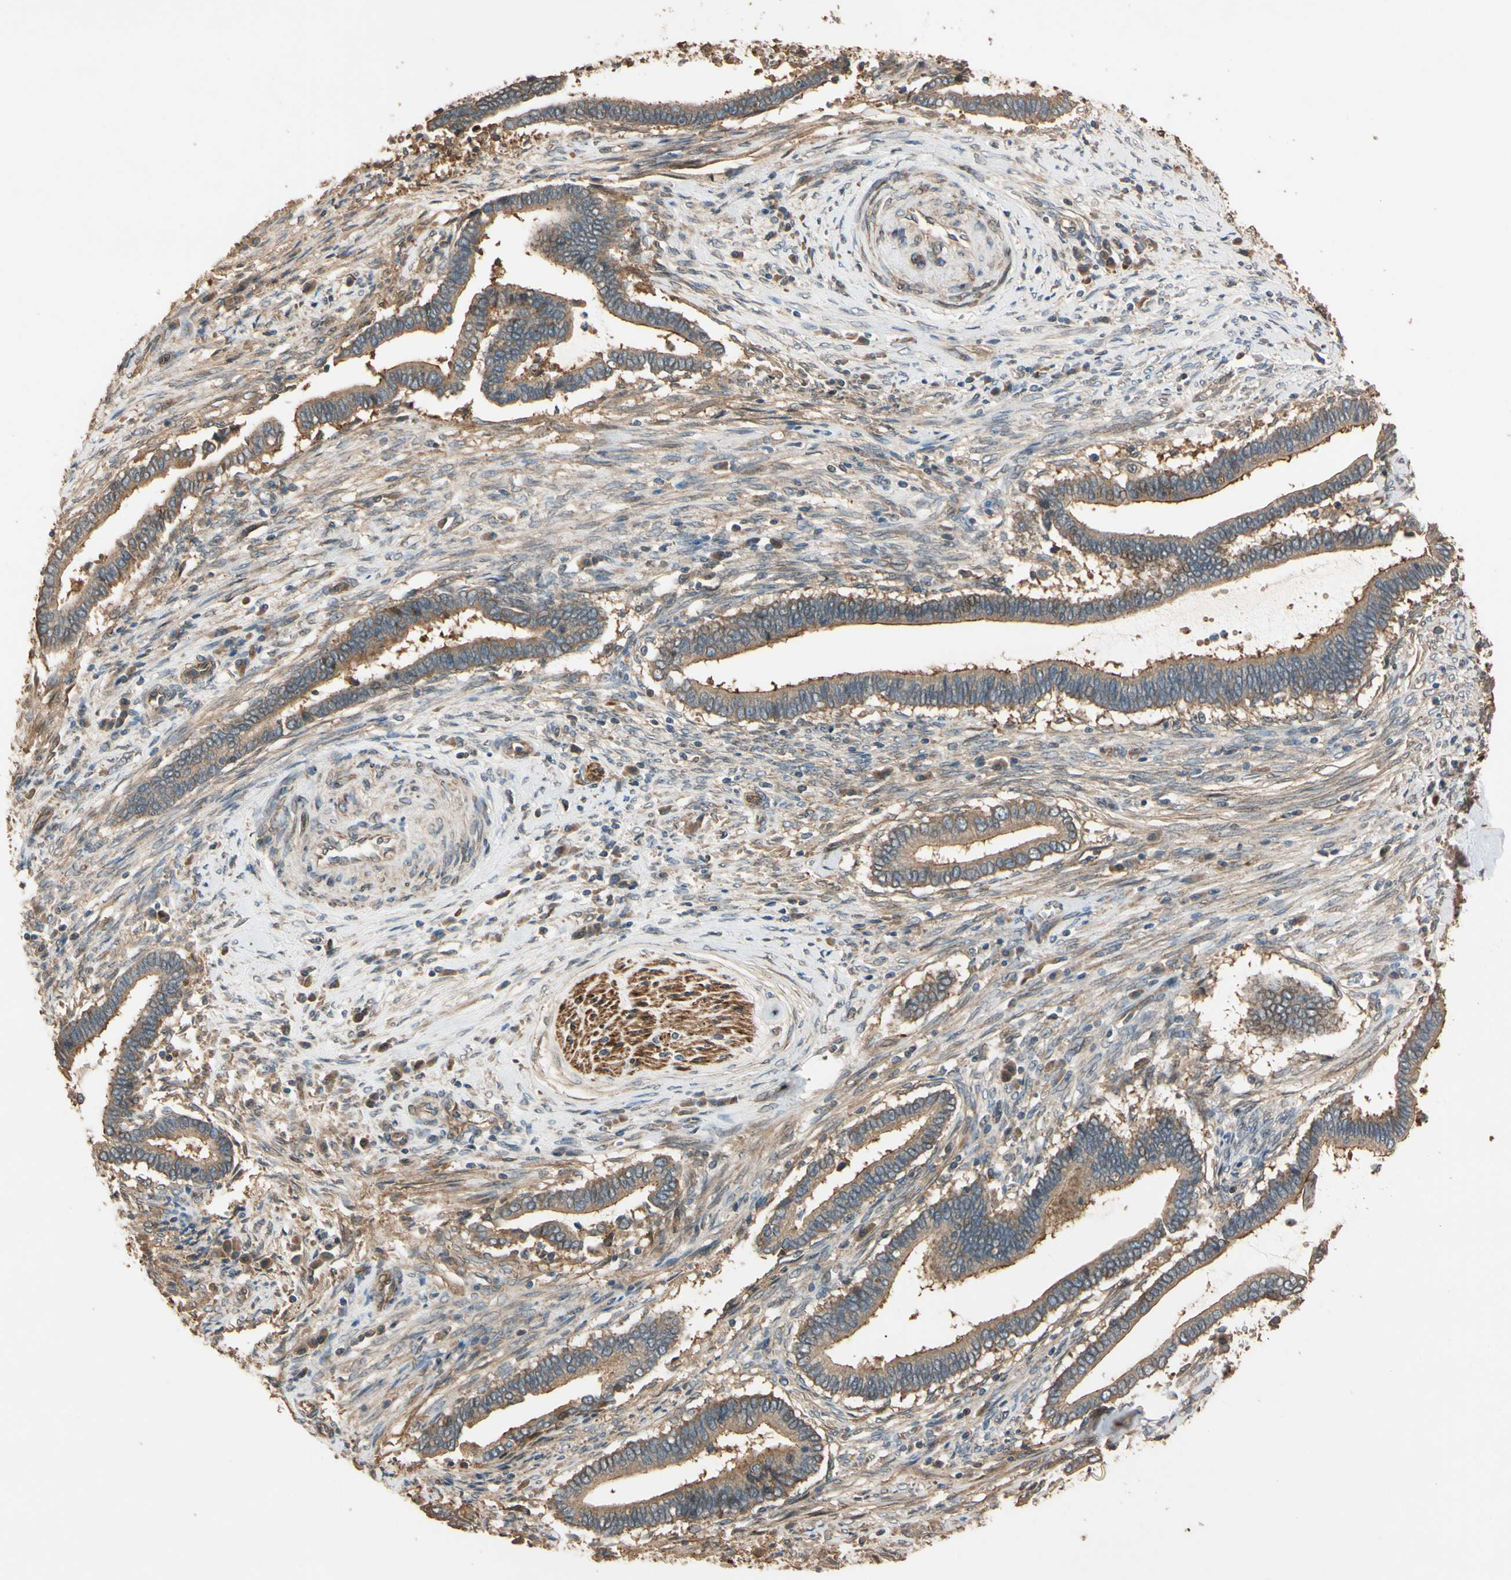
{"staining": {"intensity": "moderate", "quantity": ">75%", "location": "cytoplasmic/membranous"}, "tissue": "cervical cancer", "cell_type": "Tumor cells", "image_type": "cancer", "snomed": [{"axis": "morphology", "description": "Adenocarcinoma, NOS"}, {"axis": "topography", "description": "Cervix"}], "caption": "Immunohistochemical staining of cervical adenocarcinoma displays medium levels of moderate cytoplasmic/membranous protein positivity in about >75% of tumor cells.", "gene": "MGRN1", "patient": {"sex": "female", "age": 44}}